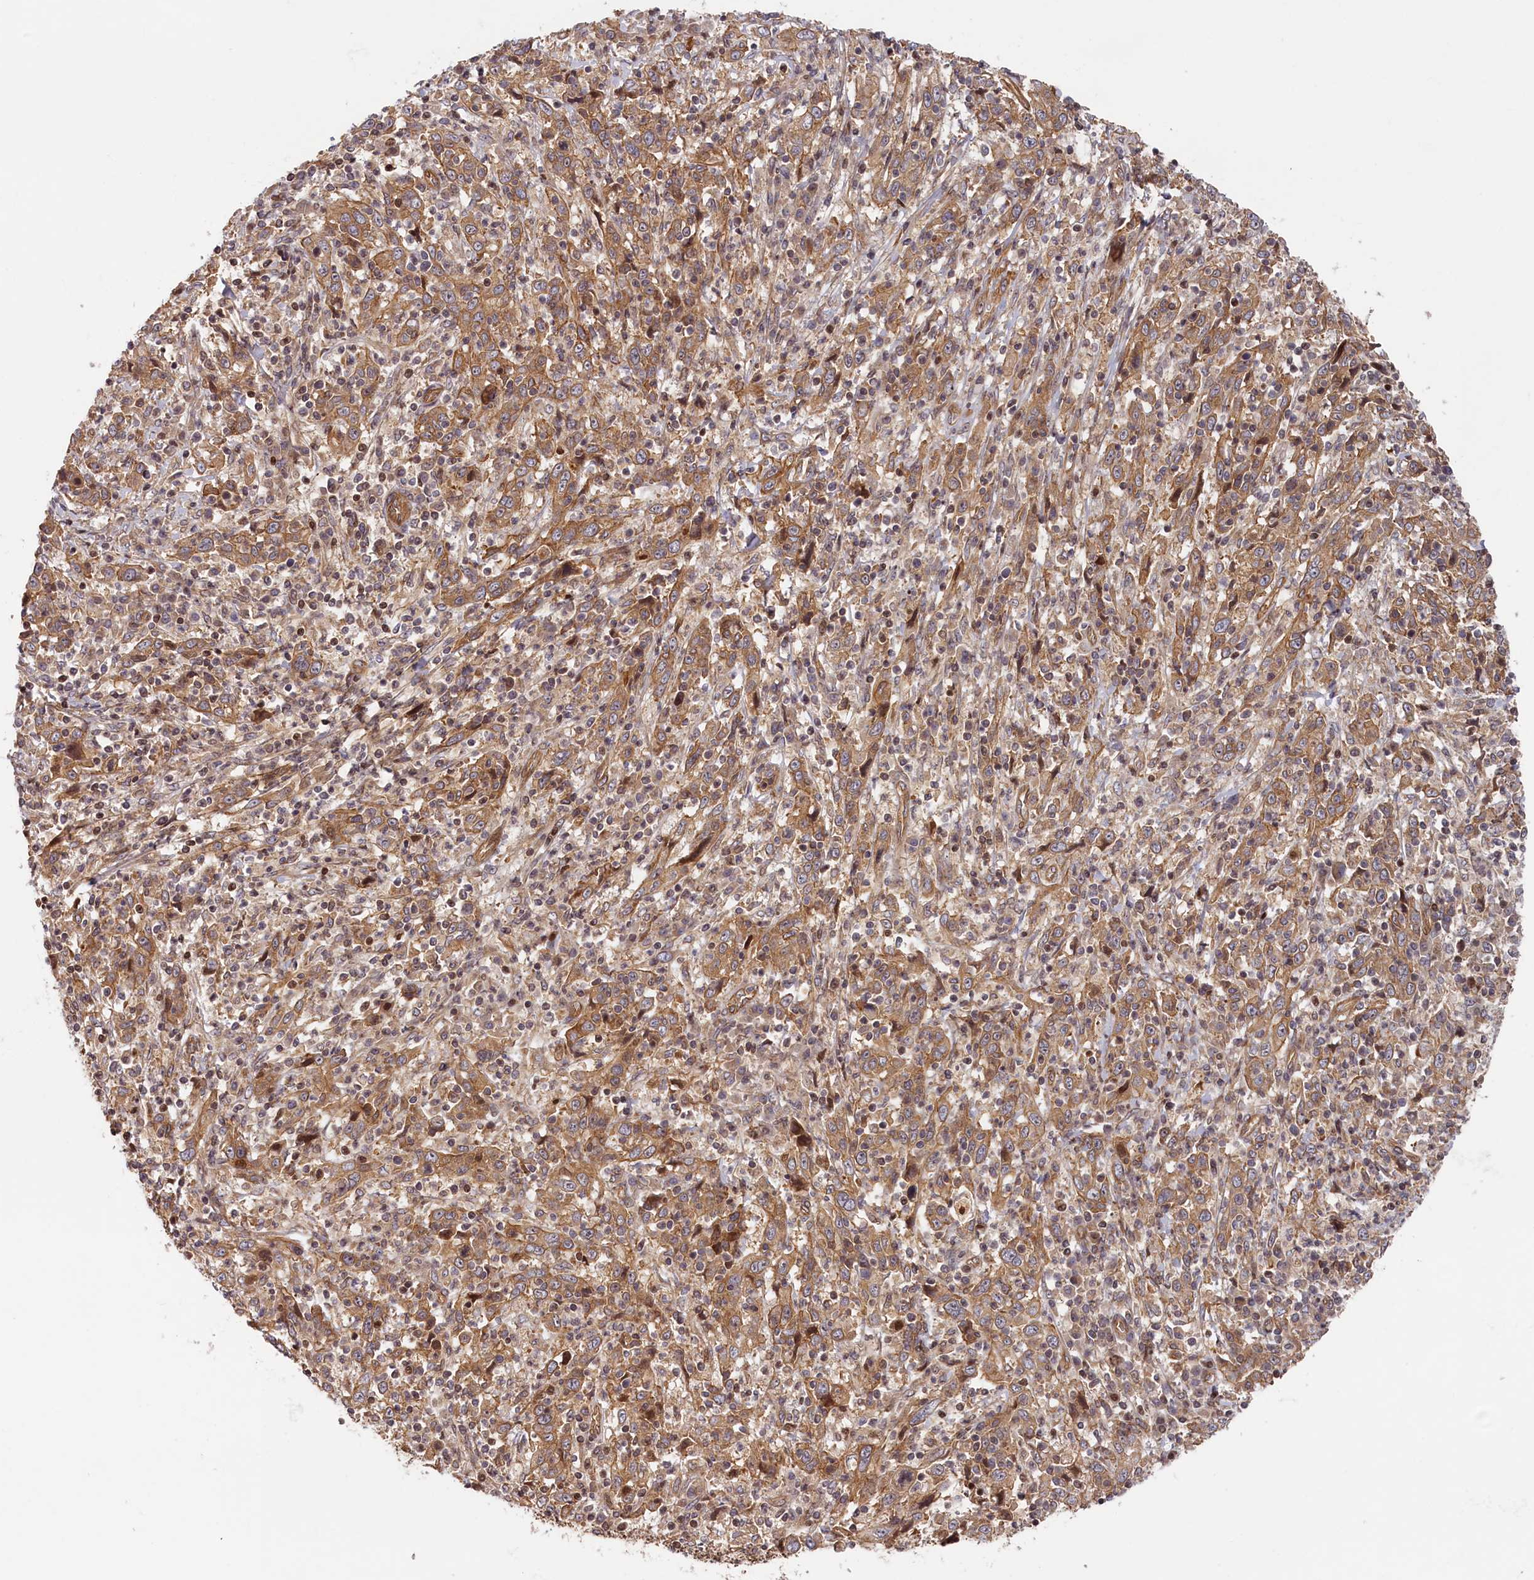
{"staining": {"intensity": "moderate", "quantity": ">75%", "location": "cytoplasmic/membranous"}, "tissue": "cervical cancer", "cell_type": "Tumor cells", "image_type": "cancer", "snomed": [{"axis": "morphology", "description": "Squamous cell carcinoma, NOS"}, {"axis": "topography", "description": "Cervix"}], "caption": "Brown immunohistochemical staining in human squamous cell carcinoma (cervical) demonstrates moderate cytoplasmic/membranous positivity in approximately >75% of tumor cells.", "gene": "CEP44", "patient": {"sex": "female", "age": 46}}